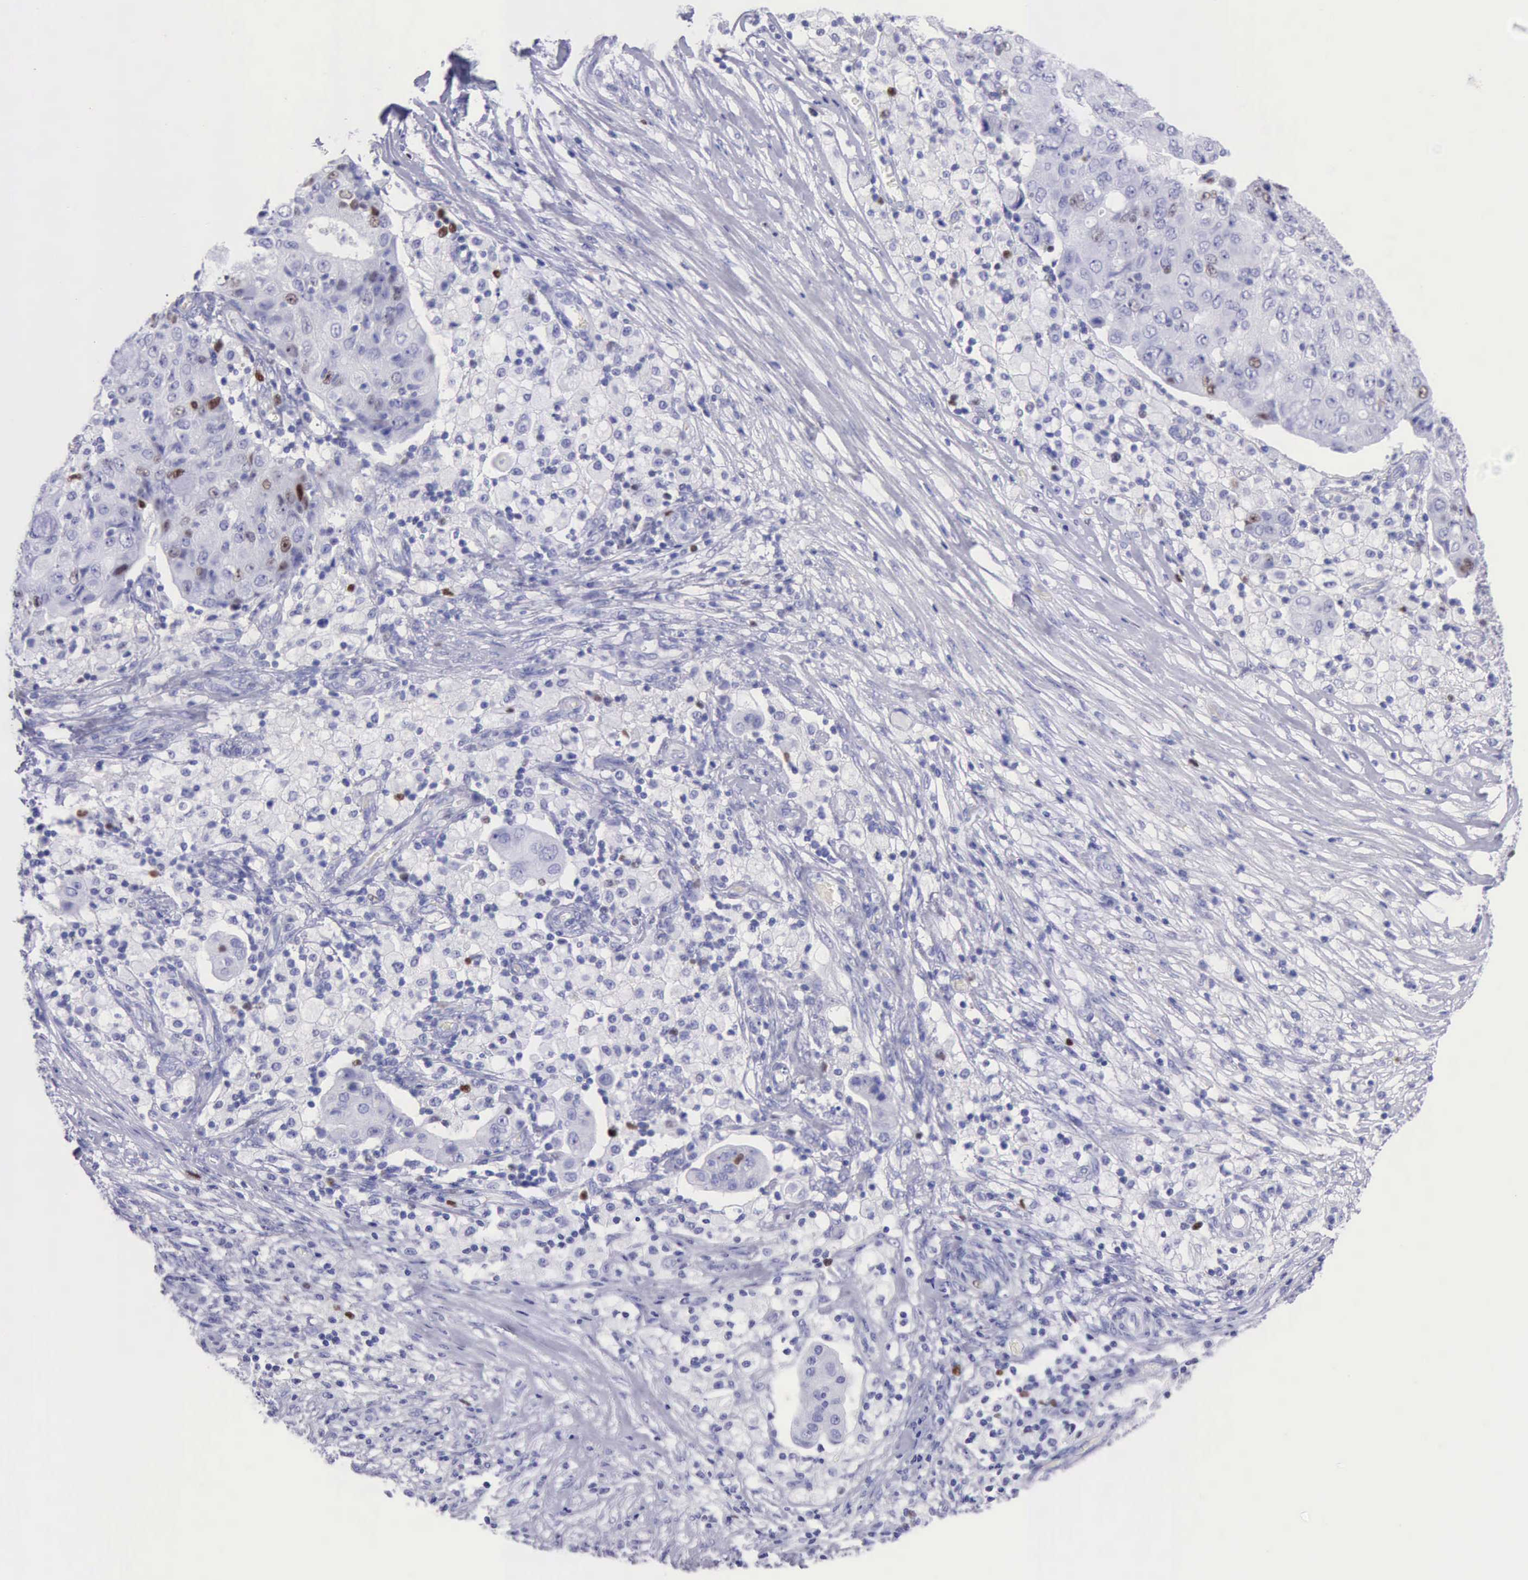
{"staining": {"intensity": "moderate", "quantity": ">75%", "location": "nuclear"}, "tissue": "ovarian cancer", "cell_type": "Tumor cells", "image_type": "cancer", "snomed": [{"axis": "morphology", "description": "Carcinoma, endometroid"}, {"axis": "topography", "description": "Ovary"}], "caption": "Immunohistochemistry micrograph of neoplastic tissue: human ovarian cancer stained using IHC demonstrates medium levels of moderate protein expression localized specifically in the nuclear of tumor cells, appearing as a nuclear brown color.", "gene": "MCM2", "patient": {"sex": "female", "age": 42}}